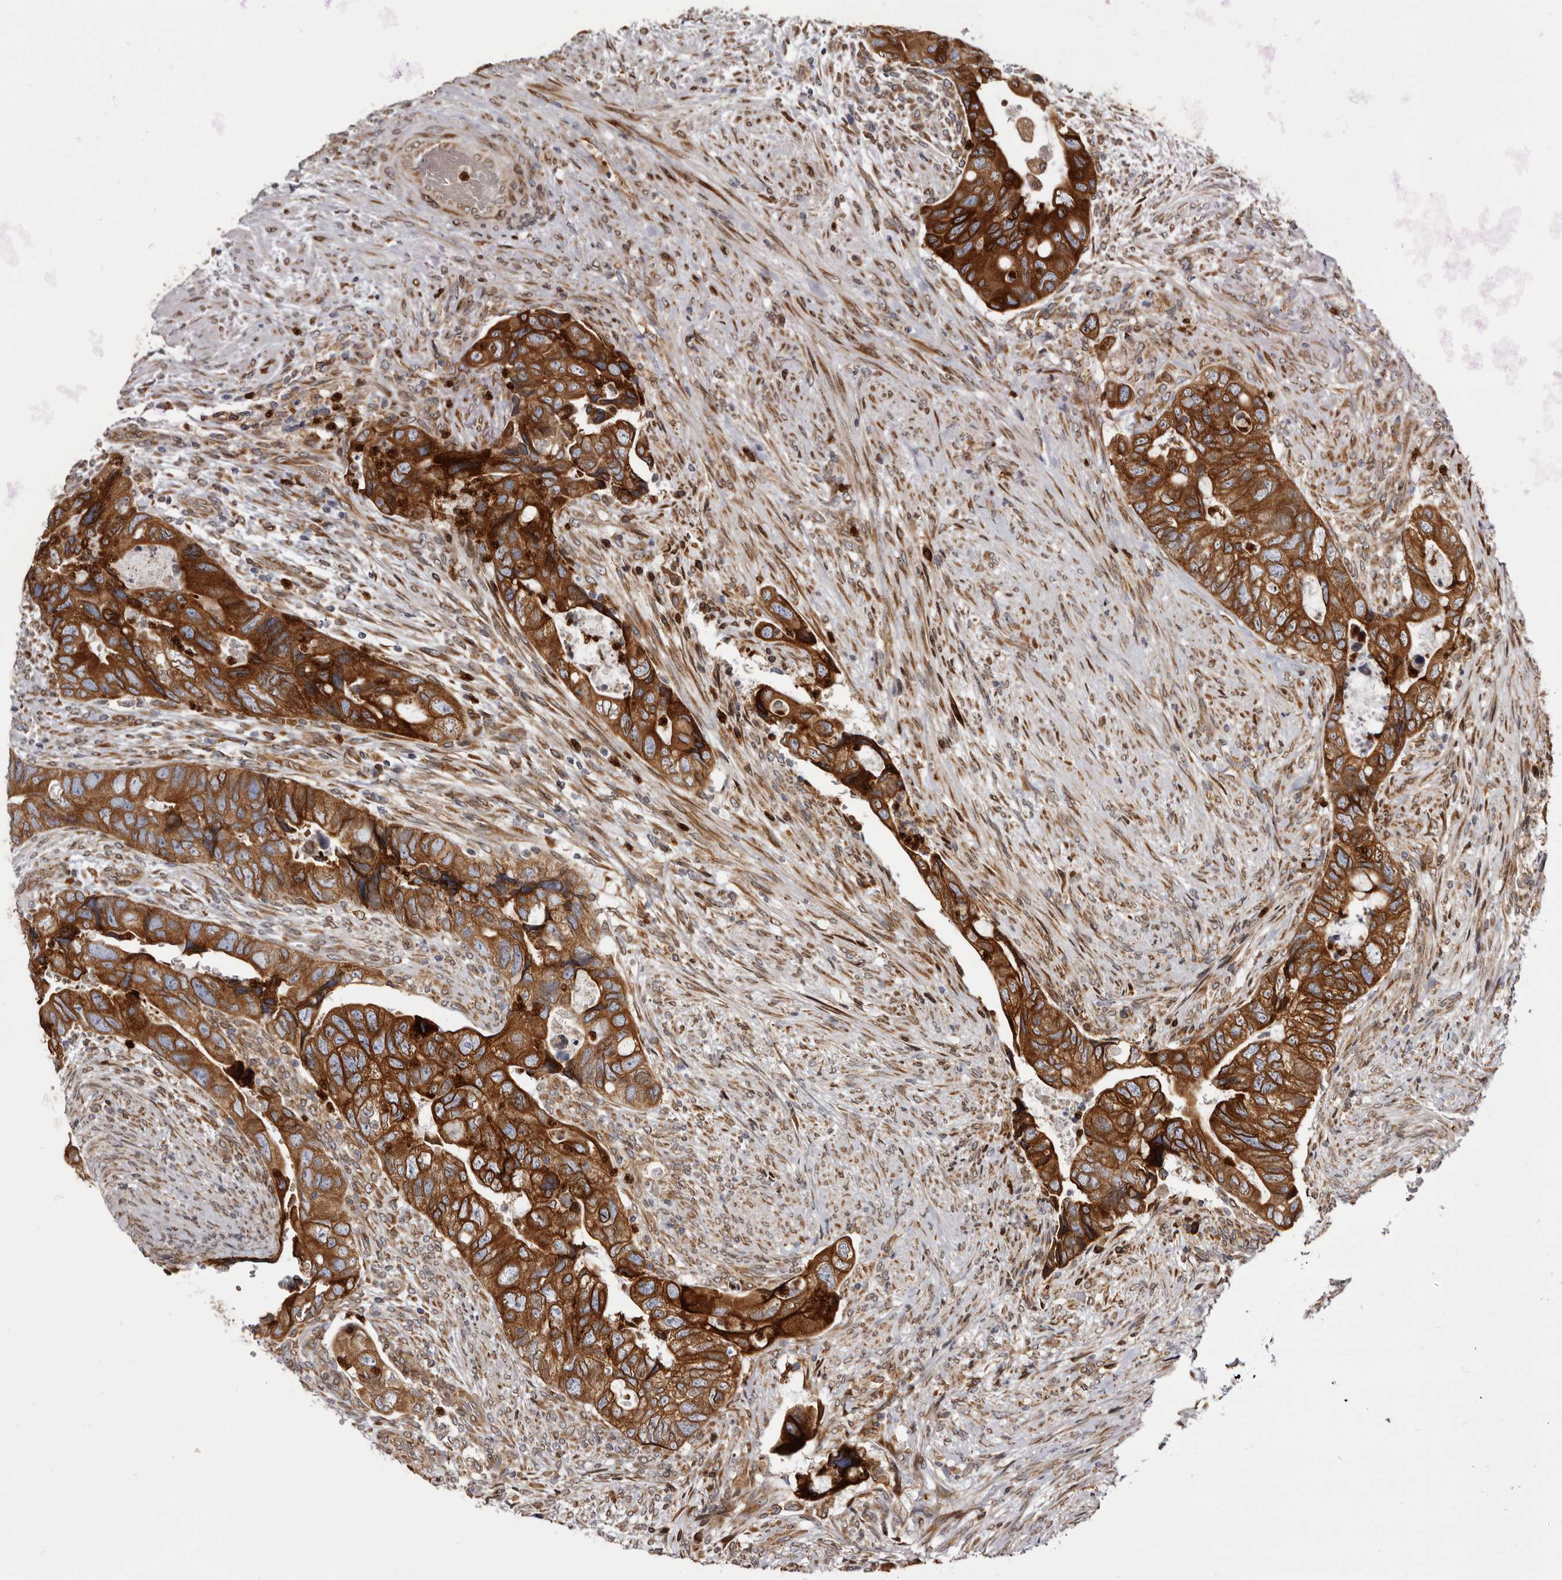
{"staining": {"intensity": "strong", "quantity": ">75%", "location": "cytoplasmic/membranous"}, "tissue": "colorectal cancer", "cell_type": "Tumor cells", "image_type": "cancer", "snomed": [{"axis": "morphology", "description": "Adenocarcinoma, NOS"}, {"axis": "topography", "description": "Rectum"}], "caption": "DAB immunohistochemical staining of human colorectal cancer displays strong cytoplasmic/membranous protein staining in approximately >75% of tumor cells.", "gene": "C4orf3", "patient": {"sex": "male", "age": 63}}